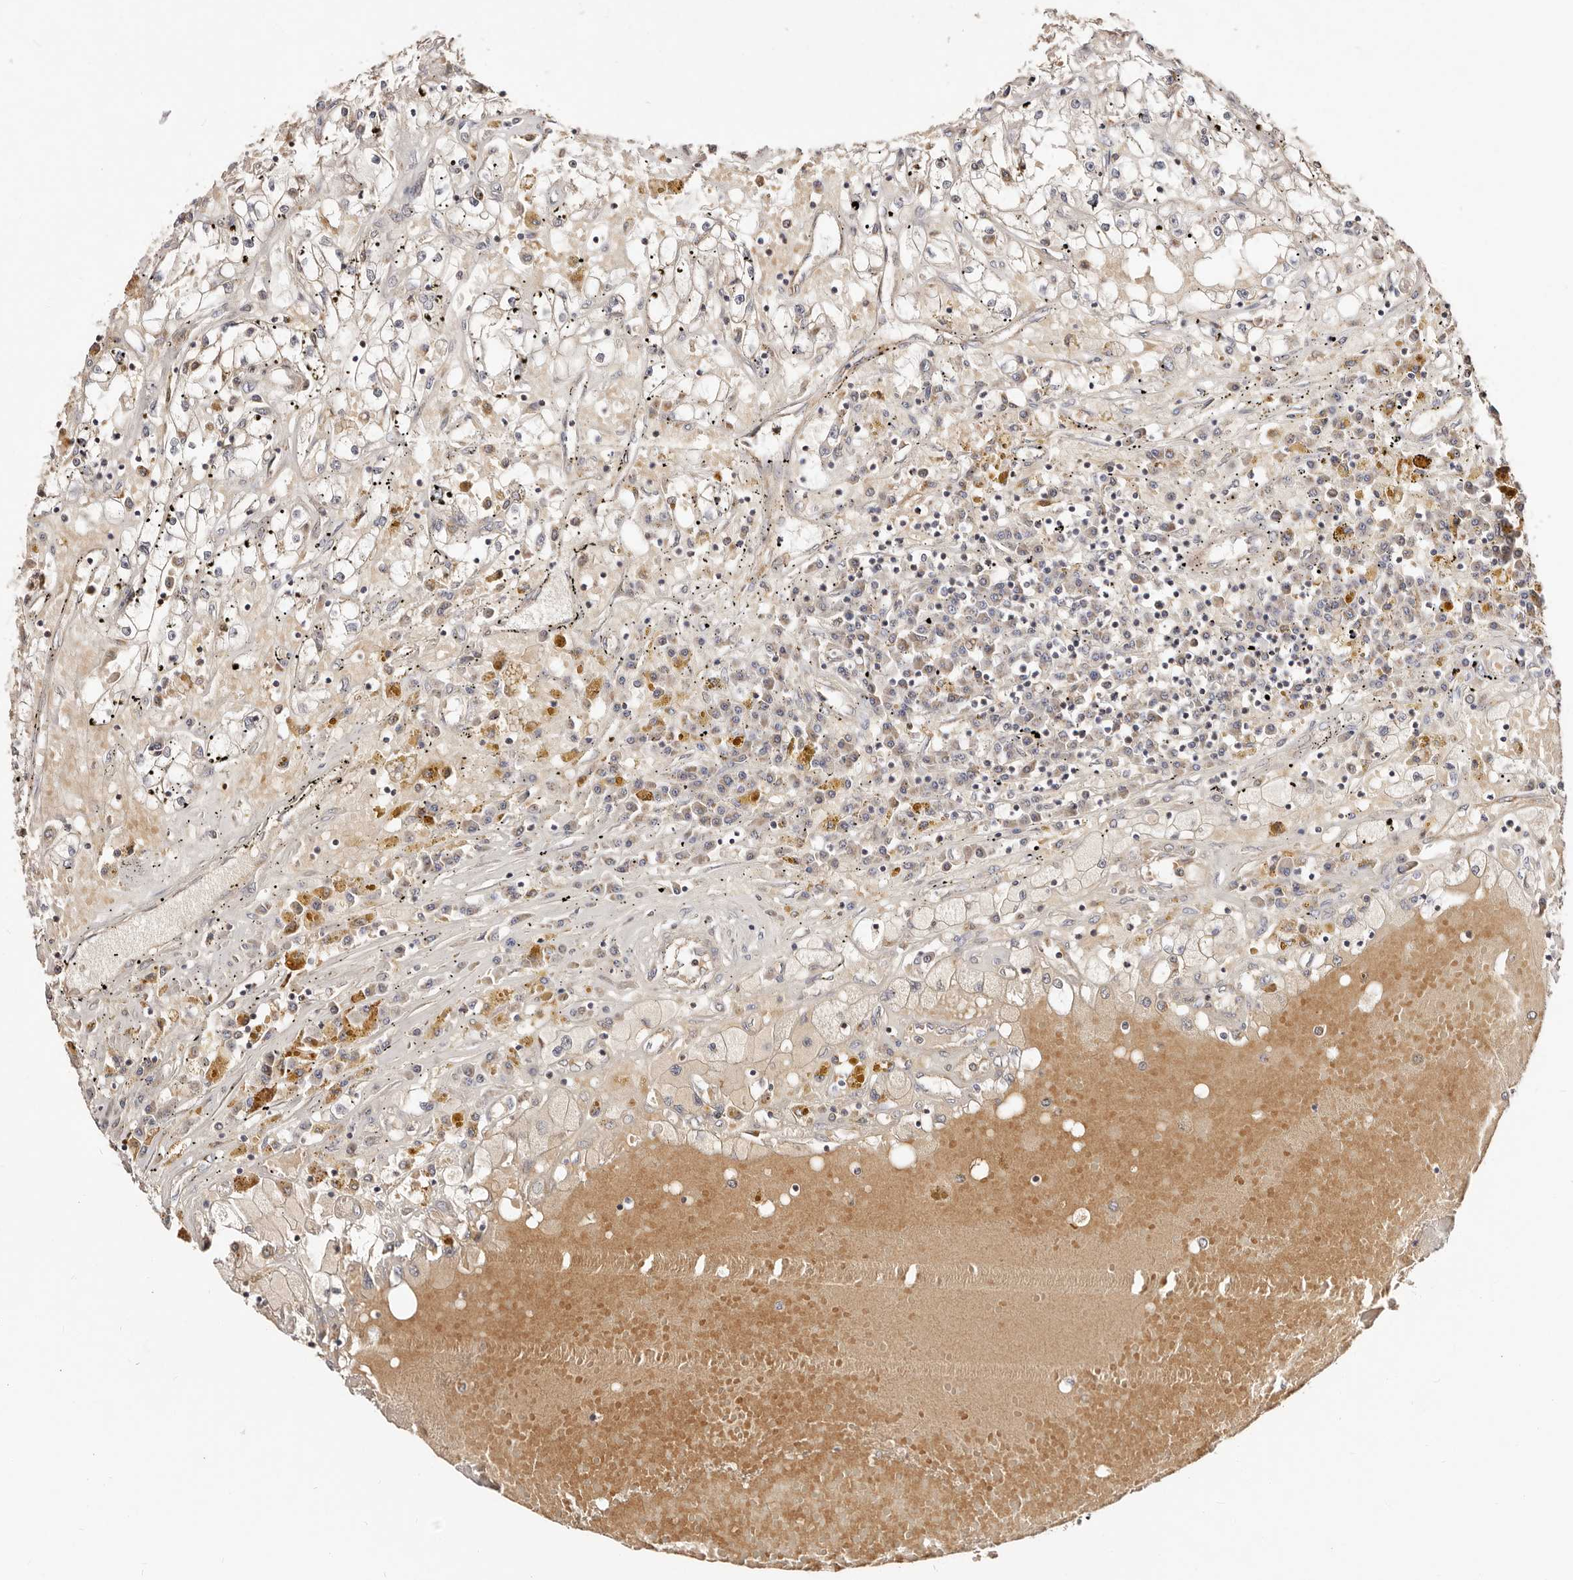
{"staining": {"intensity": "negative", "quantity": "none", "location": "none"}, "tissue": "renal cancer", "cell_type": "Tumor cells", "image_type": "cancer", "snomed": [{"axis": "morphology", "description": "Adenocarcinoma, NOS"}, {"axis": "topography", "description": "Kidney"}], "caption": "Adenocarcinoma (renal) stained for a protein using immunohistochemistry (IHC) shows no expression tumor cells.", "gene": "MAPK1", "patient": {"sex": "male", "age": 56}}